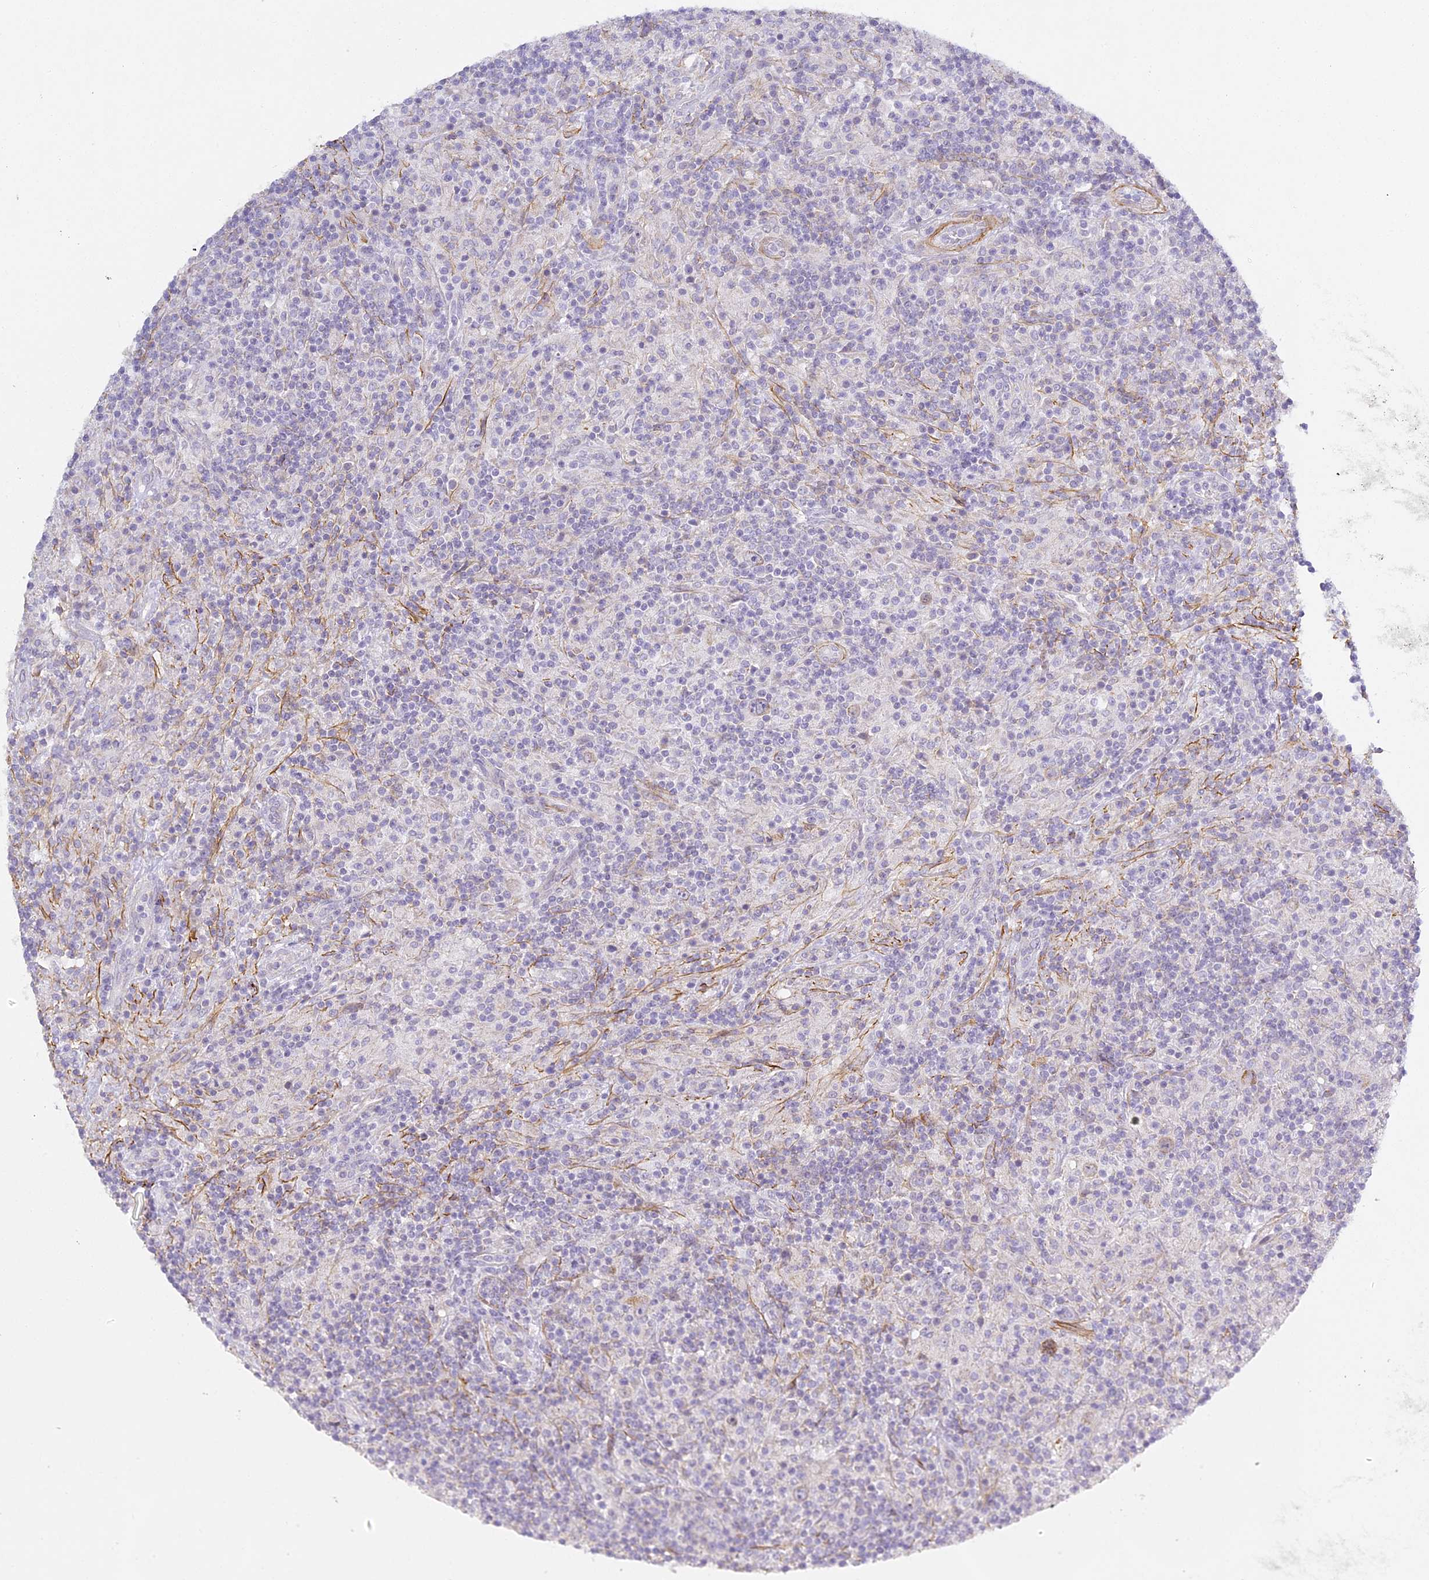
{"staining": {"intensity": "weak", "quantity": "25%-75%", "location": "cytoplasmic/membranous"}, "tissue": "lymphoma", "cell_type": "Tumor cells", "image_type": "cancer", "snomed": [{"axis": "morphology", "description": "Hodgkin's disease, NOS"}, {"axis": "topography", "description": "Lymph node"}], "caption": "An IHC histopathology image of neoplastic tissue is shown. Protein staining in brown shows weak cytoplasmic/membranous positivity in Hodgkin's disease within tumor cells.", "gene": "MED28", "patient": {"sex": "male", "age": 70}}